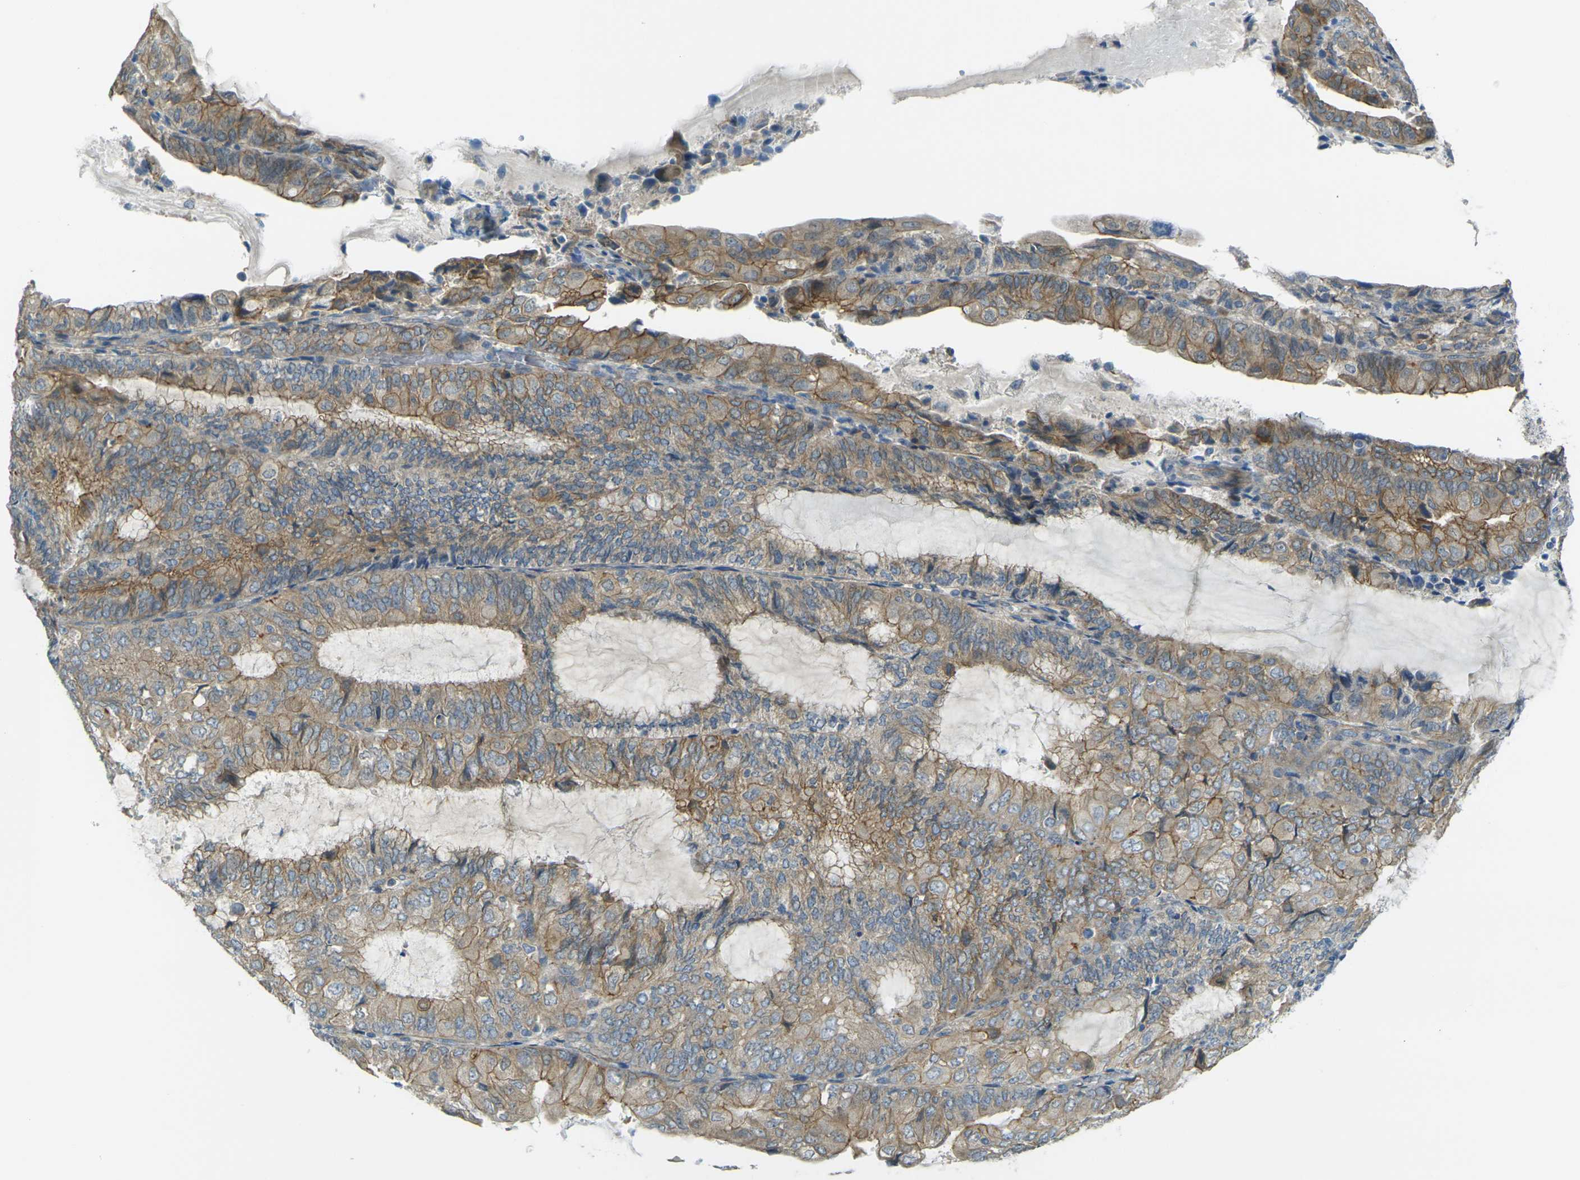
{"staining": {"intensity": "moderate", "quantity": ">75%", "location": "cytoplasmic/membranous"}, "tissue": "endometrial cancer", "cell_type": "Tumor cells", "image_type": "cancer", "snomed": [{"axis": "morphology", "description": "Adenocarcinoma, NOS"}, {"axis": "topography", "description": "Endometrium"}], "caption": "The immunohistochemical stain labels moderate cytoplasmic/membranous positivity in tumor cells of endometrial adenocarcinoma tissue. Nuclei are stained in blue.", "gene": "RHBDD1", "patient": {"sex": "female", "age": 81}}